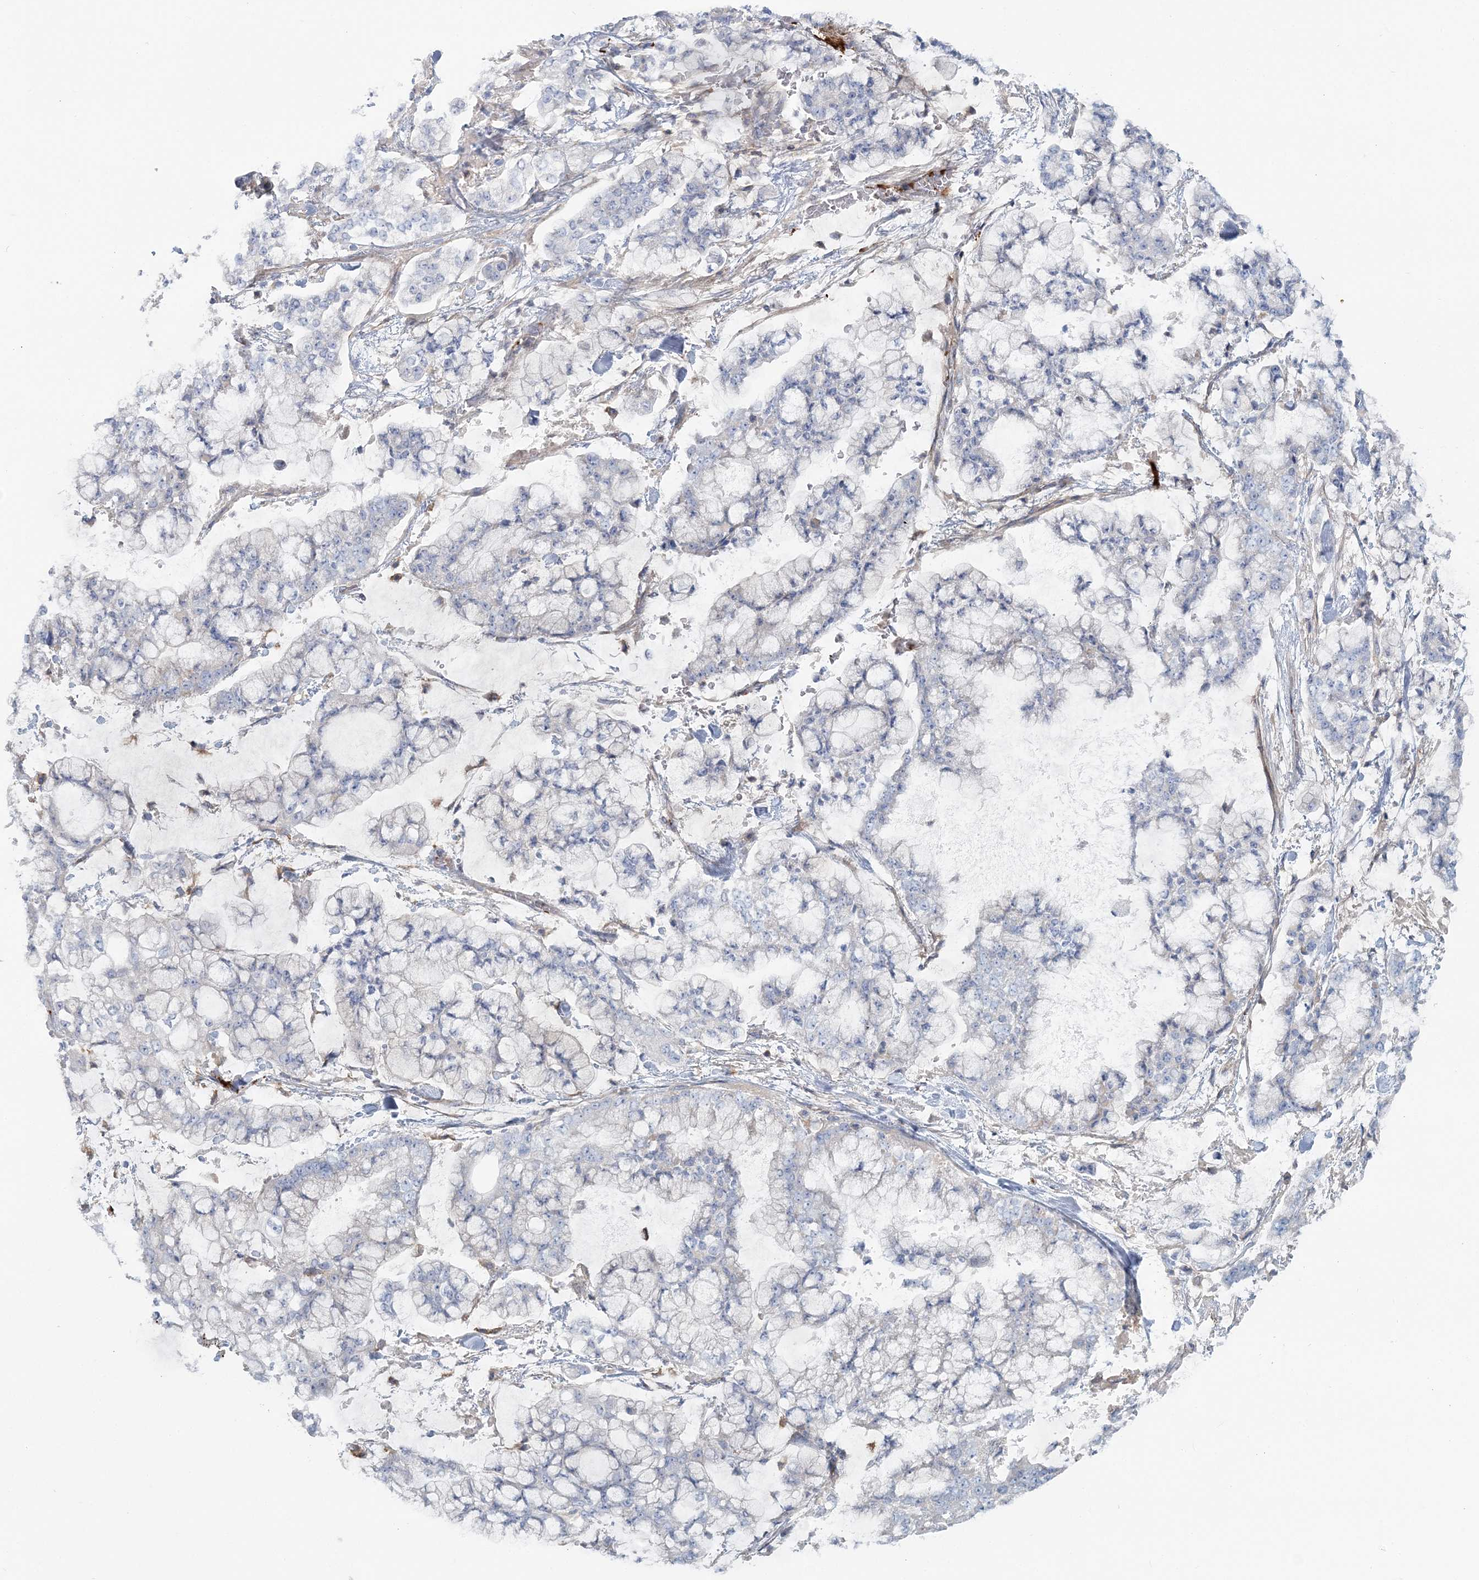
{"staining": {"intensity": "negative", "quantity": "none", "location": "none"}, "tissue": "stomach cancer", "cell_type": "Tumor cells", "image_type": "cancer", "snomed": [{"axis": "morphology", "description": "Normal tissue, NOS"}, {"axis": "morphology", "description": "Adenocarcinoma, NOS"}, {"axis": "topography", "description": "Stomach, upper"}, {"axis": "topography", "description": "Stomach"}], "caption": "Photomicrograph shows no significant protein positivity in tumor cells of stomach cancer (adenocarcinoma).", "gene": "CUEDC2", "patient": {"sex": "male", "age": 76}}